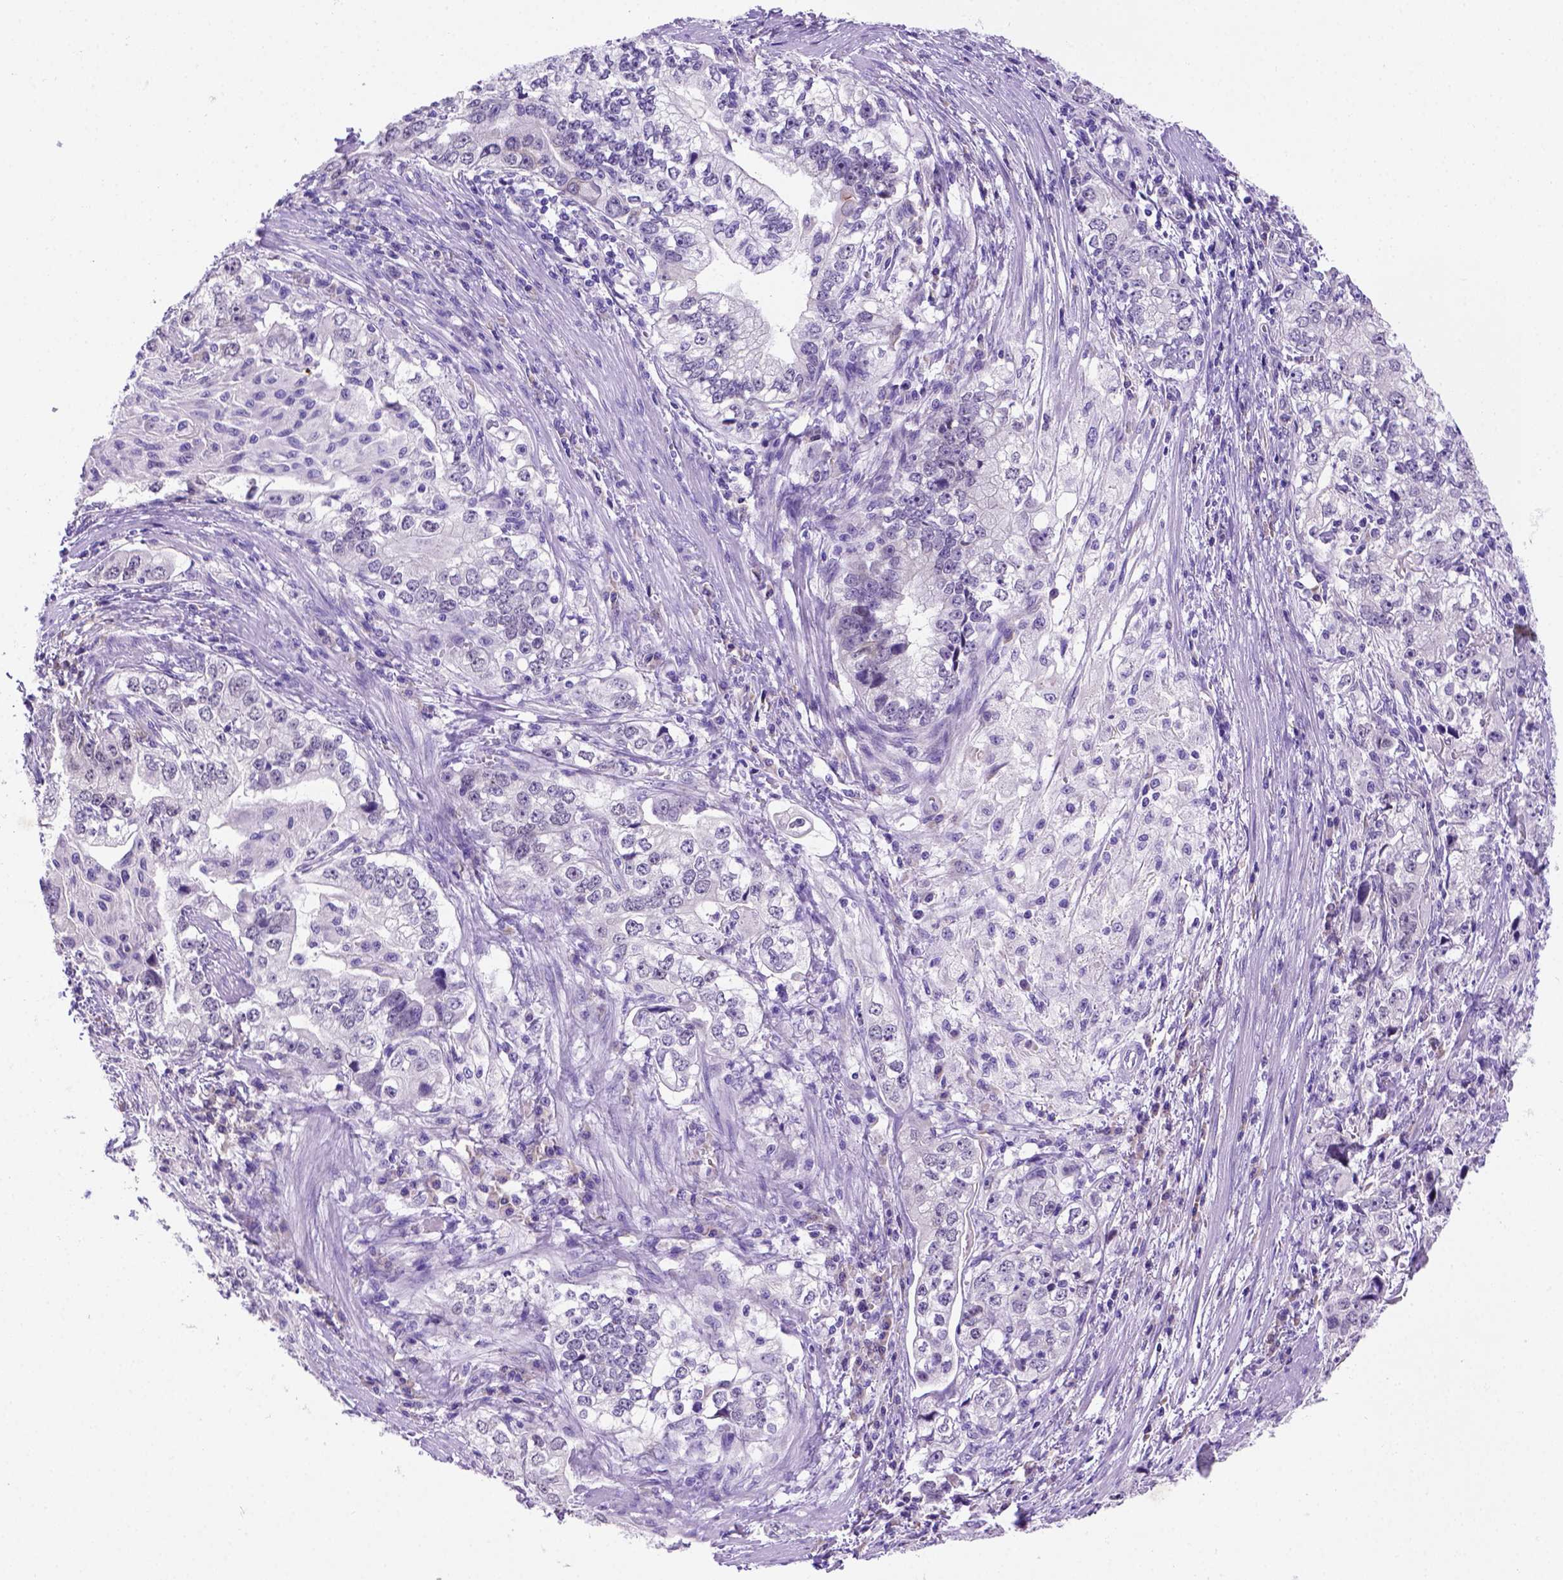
{"staining": {"intensity": "negative", "quantity": "none", "location": "none"}, "tissue": "stomach cancer", "cell_type": "Tumor cells", "image_type": "cancer", "snomed": [{"axis": "morphology", "description": "Adenocarcinoma, NOS"}, {"axis": "topography", "description": "Stomach, lower"}], "caption": "This is an IHC histopathology image of human stomach cancer (adenocarcinoma). There is no expression in tumor cells.", "gene": "FAM81B", "patient": {"sex": "female", "age": 72}}